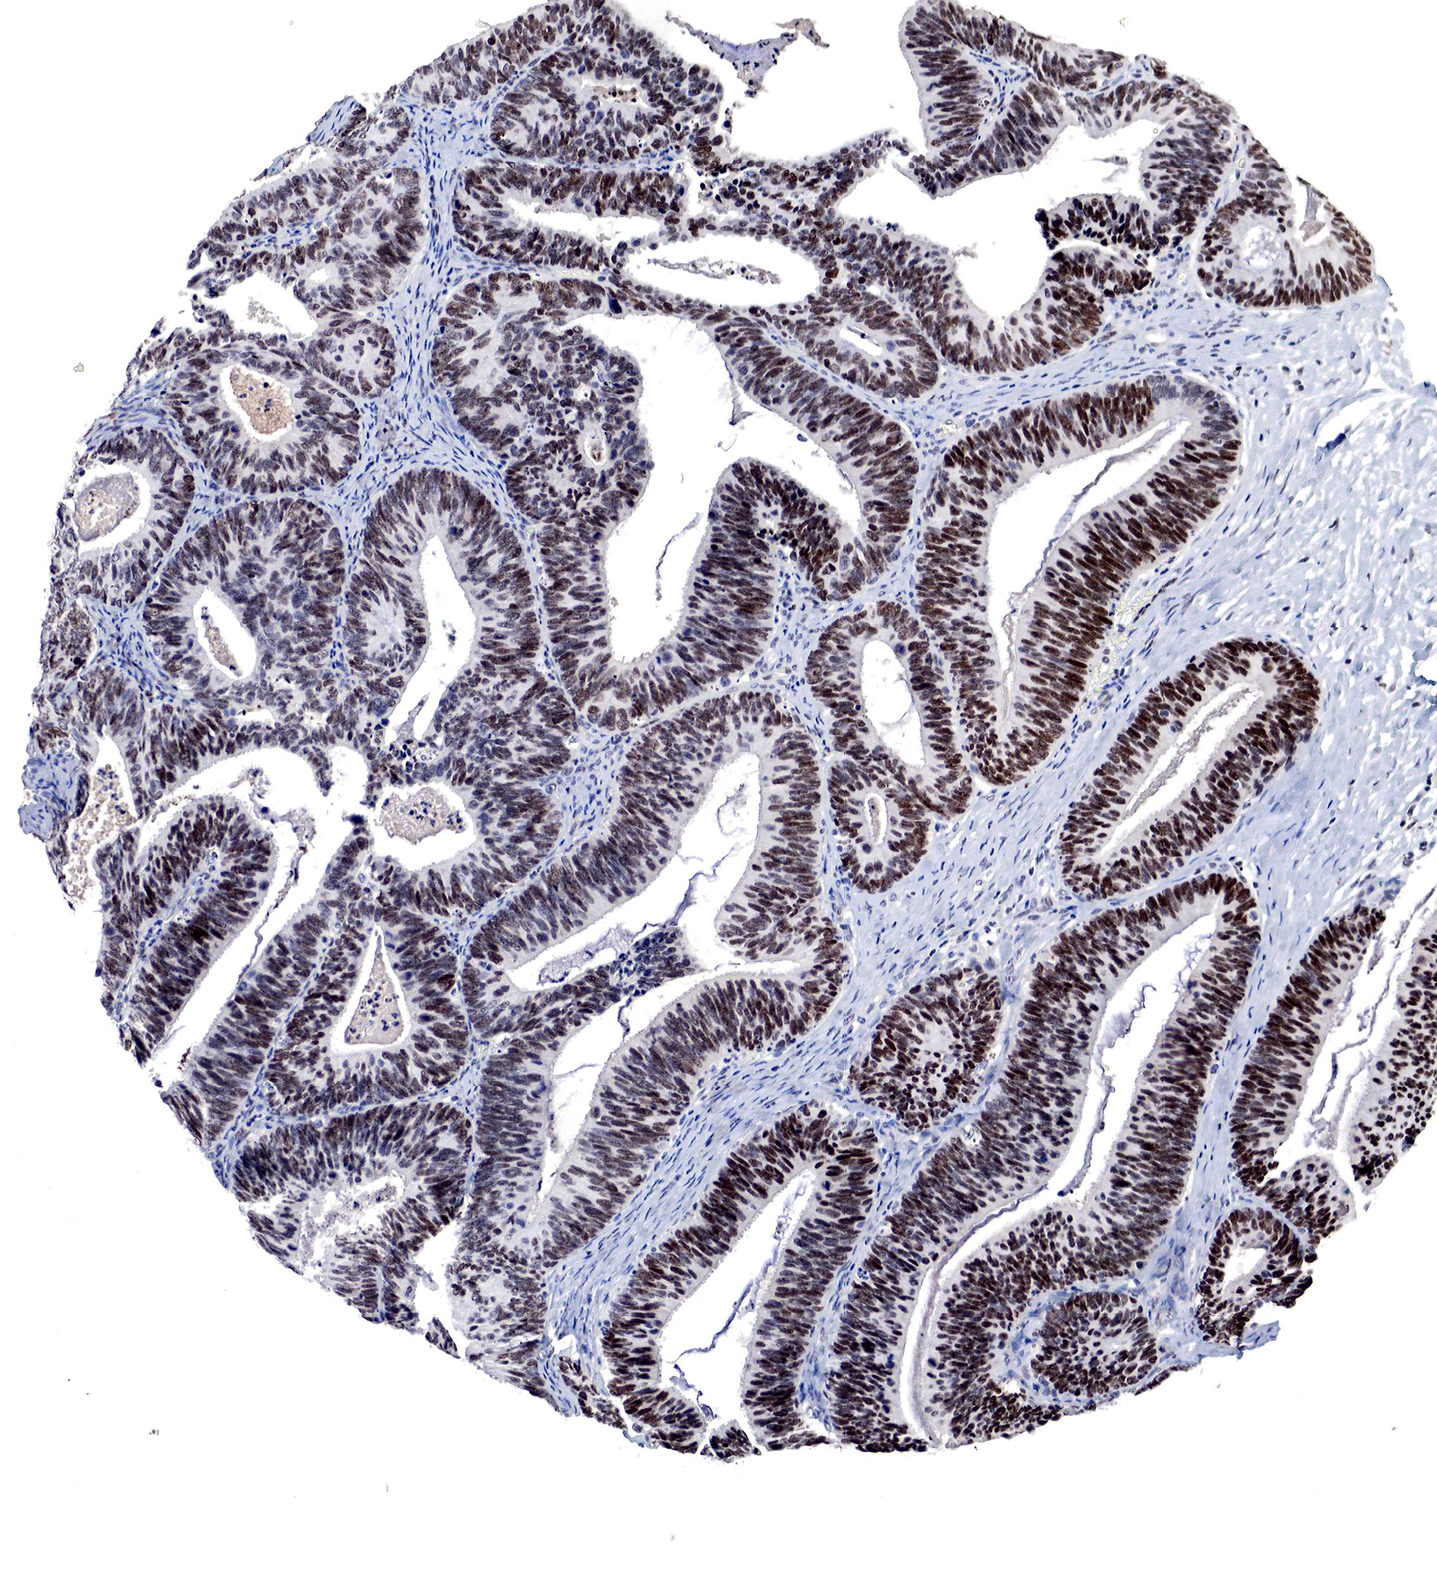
{"staining": {"intensity": "strong", "quantity": ">75%", "location": "nuclear"}, "tissue": "ovarian cancer", "cell_type": "Tumor cells", "image_type": "cancer", "snomed": [{"axis": "morphology", "description": "Carcinoma, endometroid"}, {"axis": "topography", "description": "Ovary"}], "caption": "Protein analysis of ovarian endometroid carcinoma tissue exhibits strong nuclear positivity in about >75% of tumor cells.", "gene": "DACH2", "patient": {"sex": "female", "age": 52}}